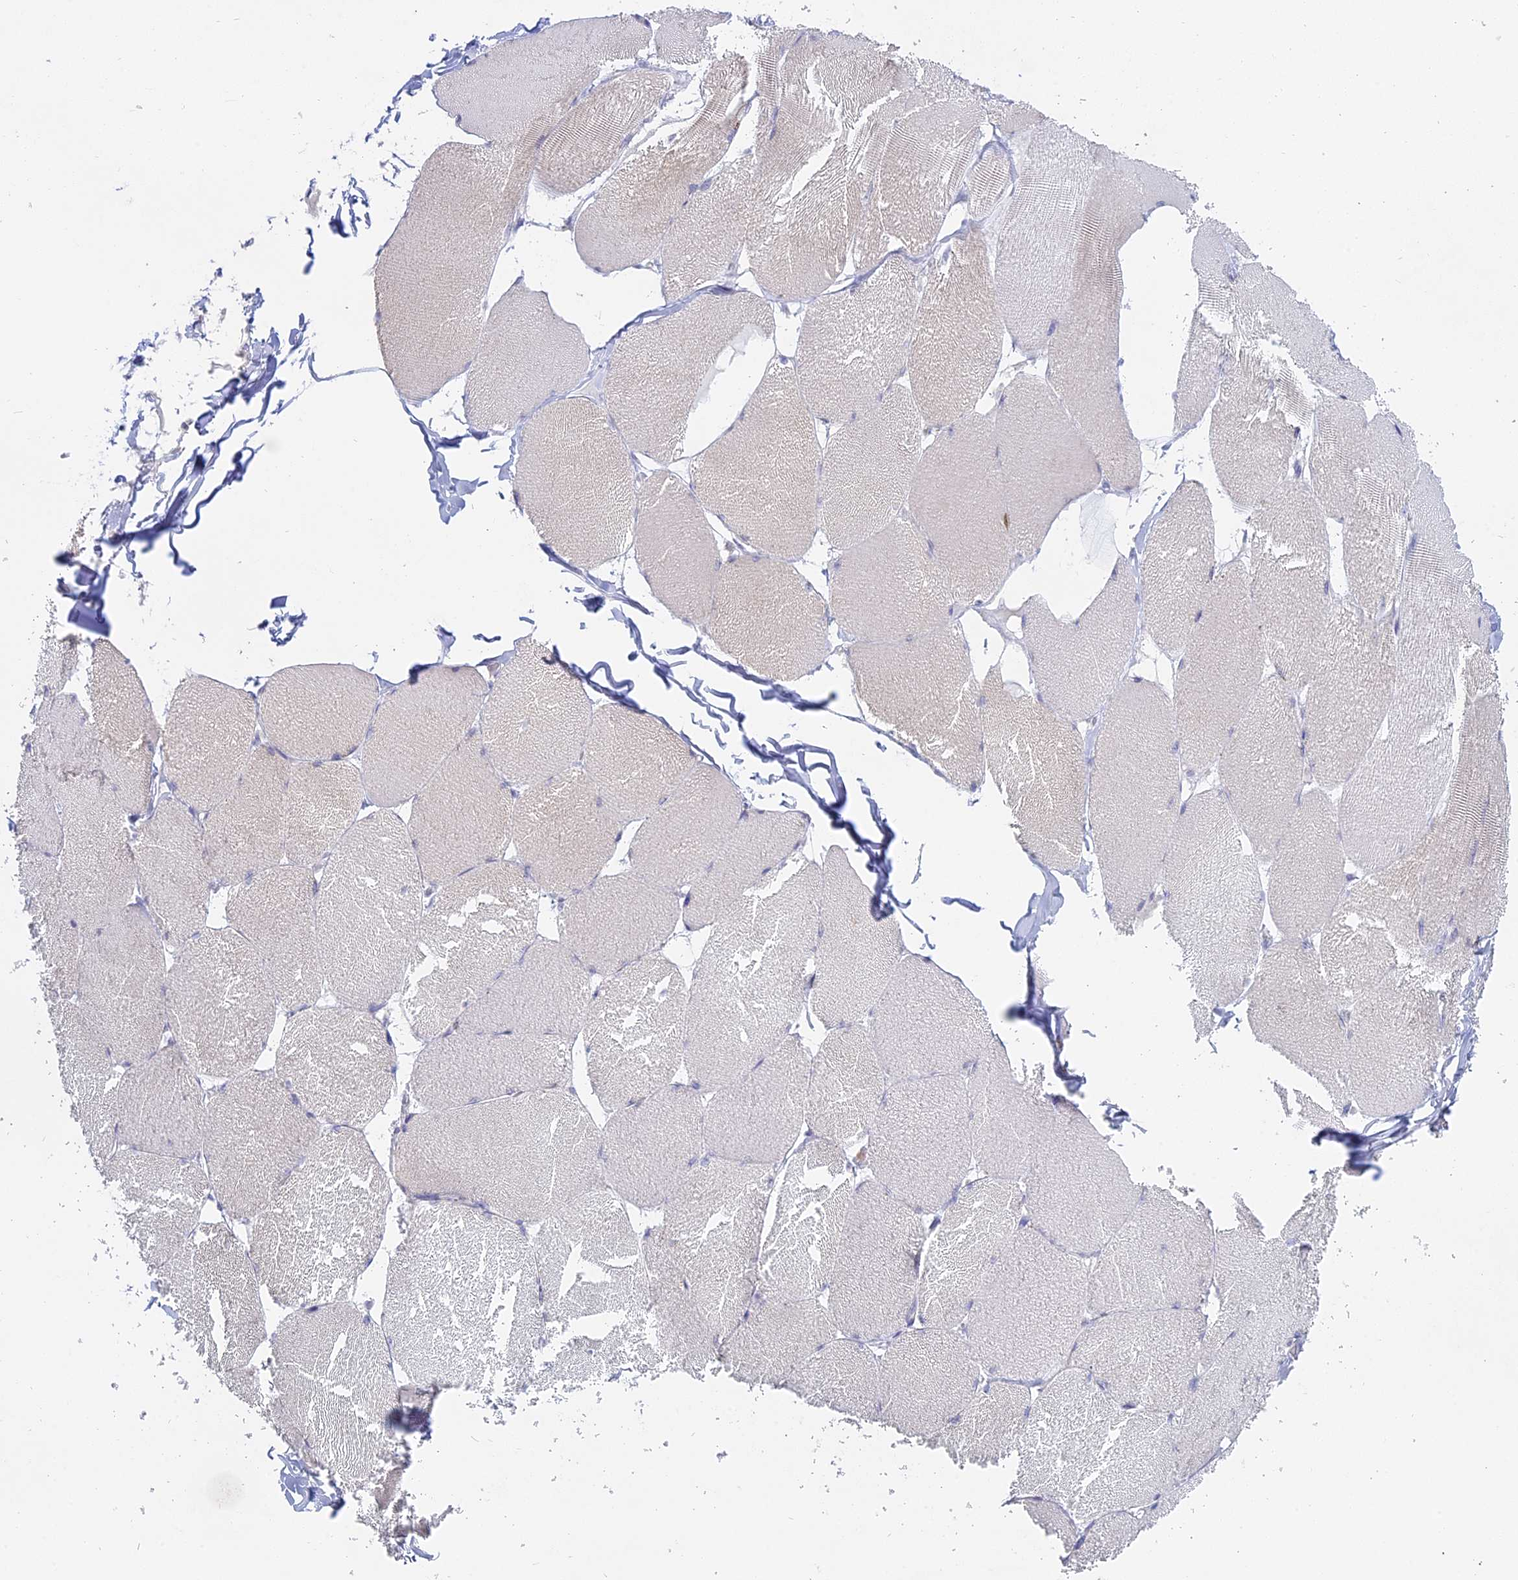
{"staining": {"intensity": "negative", "quantity": "none", "location": "none"}, "tissue": "skeletal muscle", "cell_type": "Myocytes", "image_type": "normal", "snomed": [{"axis": "morphology", "description": "Normal tissue, NOS"}, {"axis": "topography", "description": "Skin"}, {"axis": "topography", "description": "Skeletal muscle"}], "caption": "This micrograph is of unremarkable skeletal muscle stained with immunohistochemistry (IHC) to label a protein in brown with the nuclei are counter-stained blue. There is no staining in myocytes.", "gene": "MYO5B", "patient": {"sex": "male", "age": 83}}